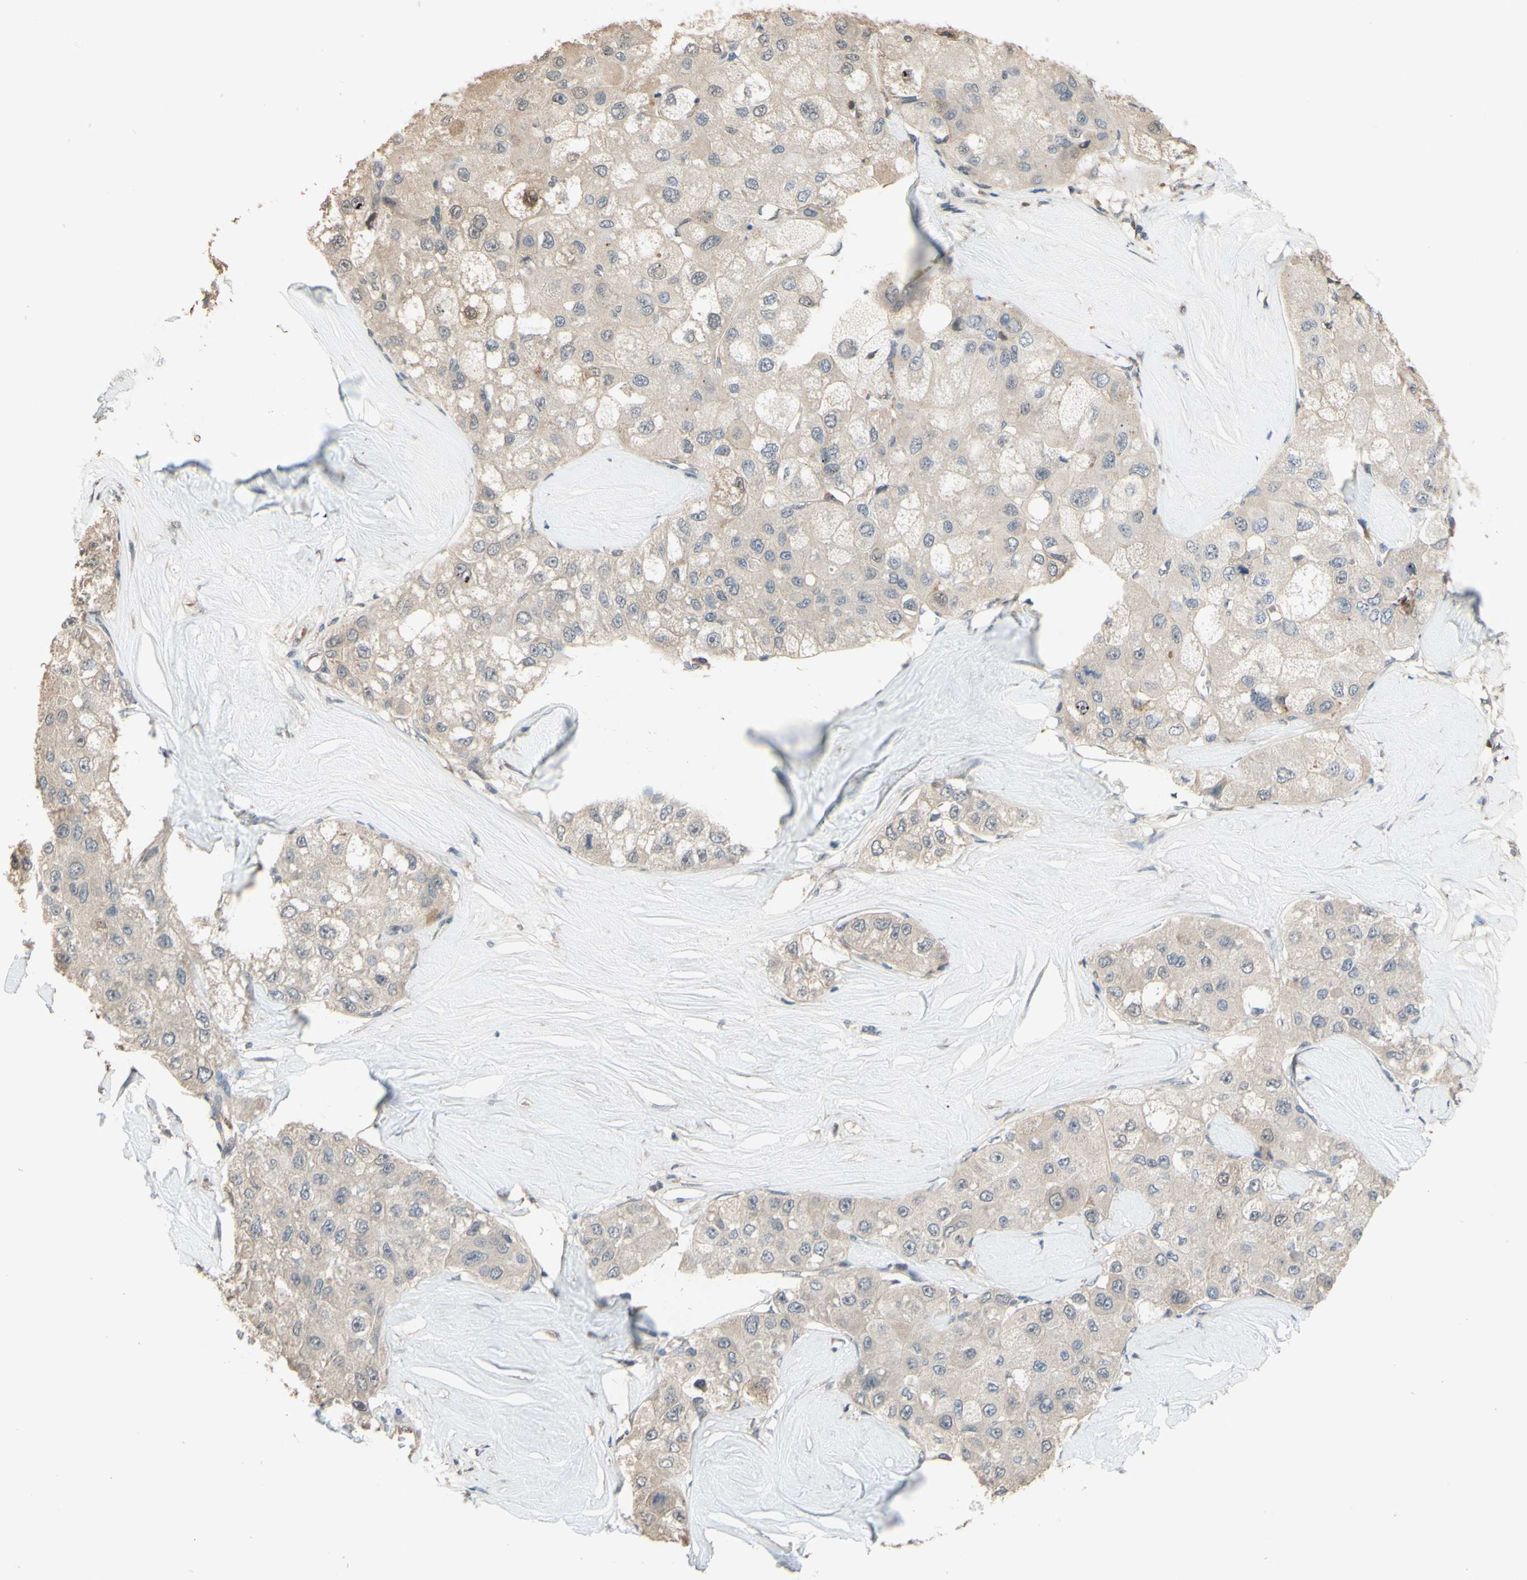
{"staining": {"intensity": "weak", "quantity": "<25%", "location": "cytoplasmic/membranous"}, "tissue": "liver cancer", "cell_type": "Tumor cells", "image_type": "cancer", "snomed": [{"axis": "morphology", "description": "Carcinoma, Hepatocellular, NOS"}, {"axis": "topography", "description": "Liver"}], "caption": "Human liver cancer stained for a protein using immunohistochemistry demonstrates no expression in tumor cells.", "gene": "SMIM19", "patient": {"sex": "male", "age": 80}}